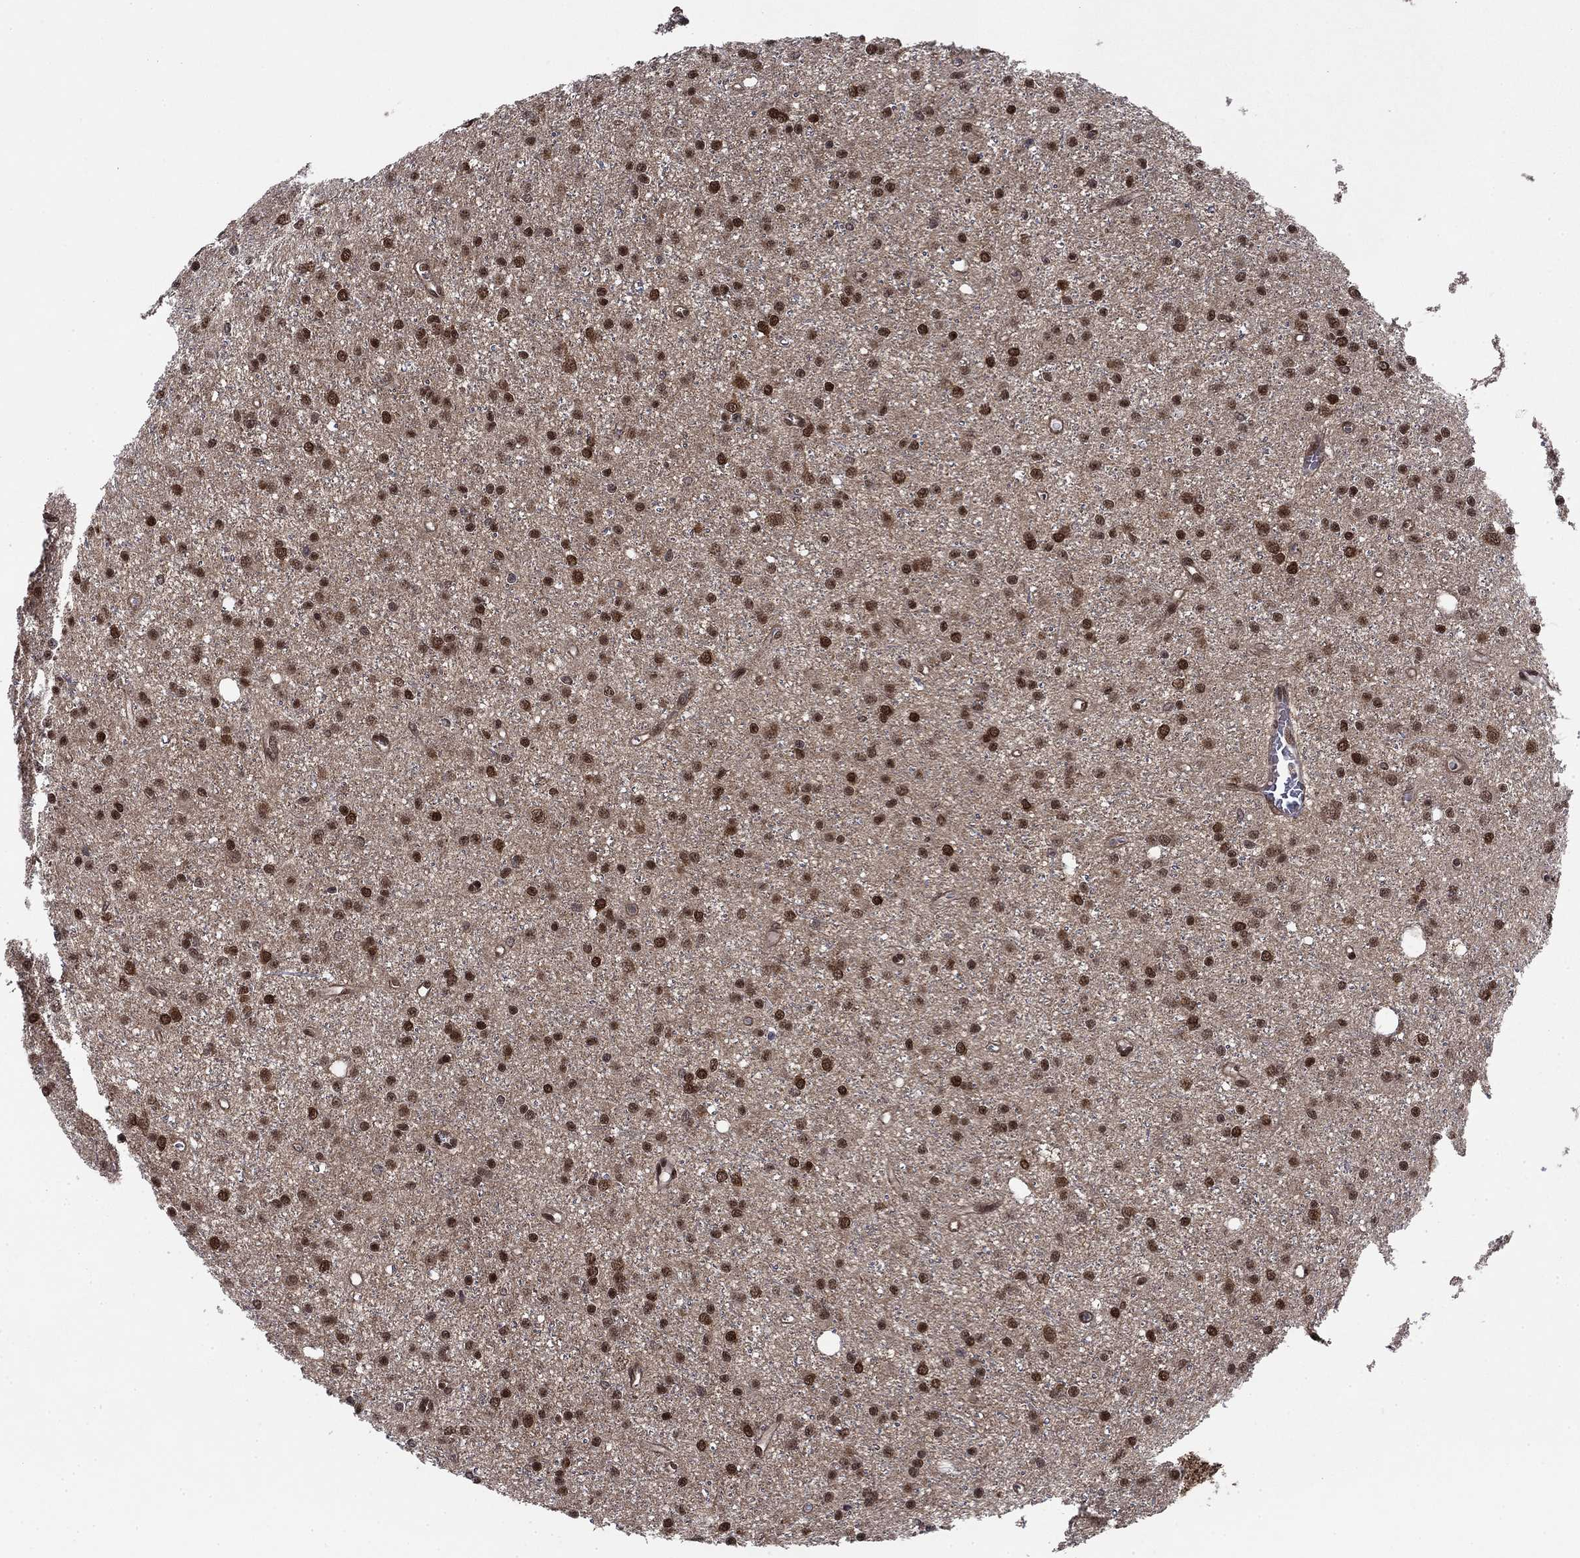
{"staining": {"intensity": "strong", "quantity": ">75%", "location": "nuclear"}, "tissue": "glioma", "cell_type": "Tumor cells", "image_type": "cancer", "snomed": [{"axis": "morphology", "description": "Glioma, malignant, Low grade"}, {"axis": "topography", "description": "Brain"}], "caption": "This micrograph demonstrates malignant glioma (low-grade) stained with immunohistochemistry to label a protein in brown. The nuclear of tumor cells show strong positivity for the protein. Nuclei are counter-stained blue.", "gene": "FKBP4", "patient": {"sex": "male", "age": 27}}